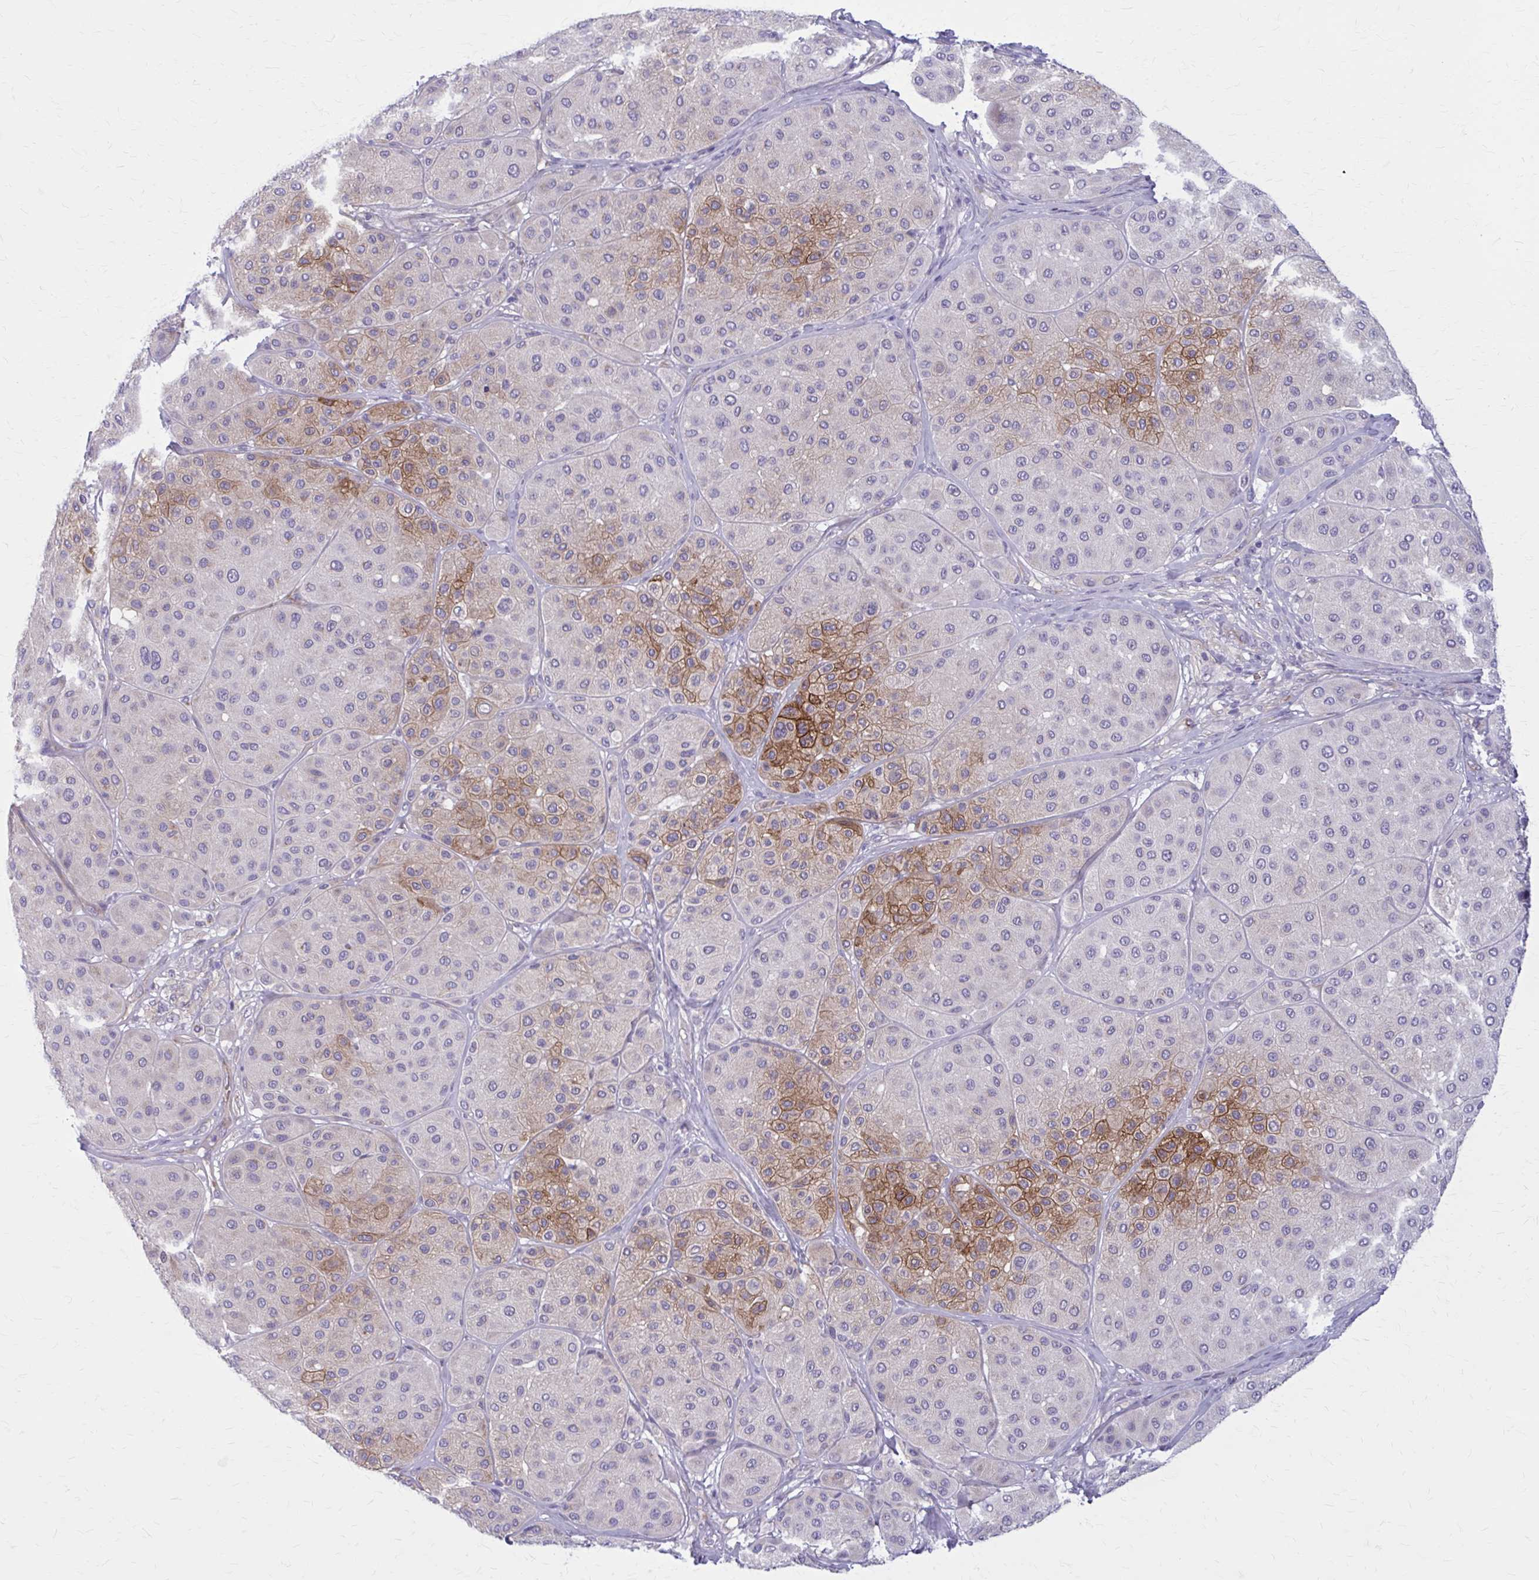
{"staining": {"intensity": "moderate", "quantity": "25%-75%", "location": "cytoplasmic/membranous"}, "tissue": "melanoma", "cell_type": "Tumor cells", "image_type": "cancer", "snomed": [{"axis": "morphology", "description": "Malignant melanoma, Metastatic site"}, {"axis": "topography", "description": "Smooth muscle"}], "caption": "Protein analysis of melanoma tissue reveals moderate cytoplasmic/membranous expression in about 25%-75% of tumor cells. The staining is performed using DAB (3,3'-diaminobenzidine) brown chromogen to label protein expression. The nuclei are counter-stained blue using hematoxylin.", "gene": "ZDHHC7", "patient": {"sex": "male", "age": 41}}